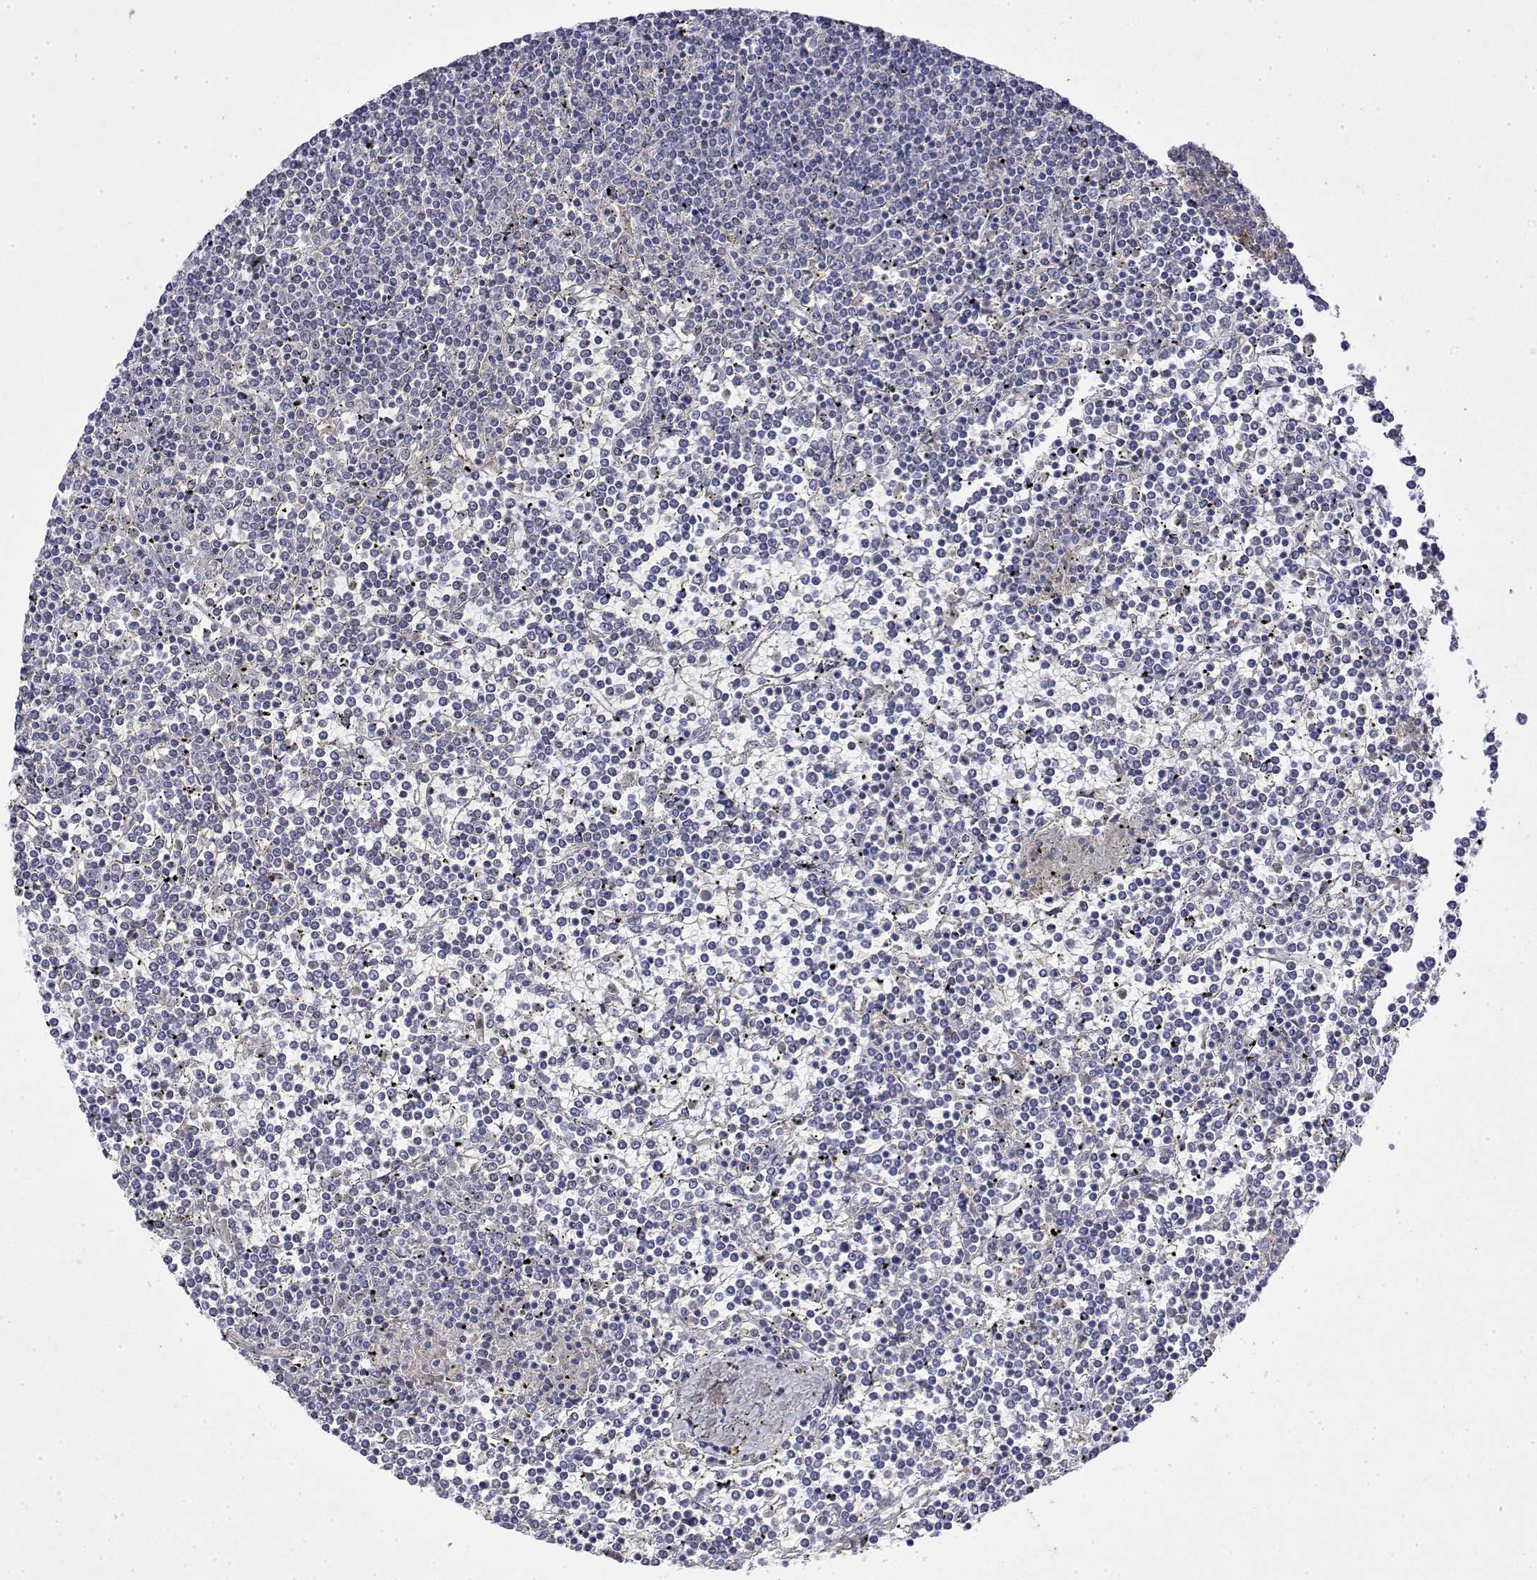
{"staining": {"intensity": "negative", "quantity": "none", "location": "none"}, "tissue": "lymphoma", "cell_type": "Tumor cells", "image_type": "cancer", "snomed": [{"axis": "morphology", "description": "Malignant lymphoma, non-Hodgkin's type, Low grade"}, {"axis": "topography", "description": "Spleen"}], "caption": "Lymphoma was stained to show a protein in brown. There is no significant staining in tumor cells. The staining was performed using DAB to visualize the protein expression in brown, while the nuclei were stained in blue with hematoxylin (Magnification: 20x).", "gene": "SOWAHD", "patient": {"sex": "female", "age": 19}}